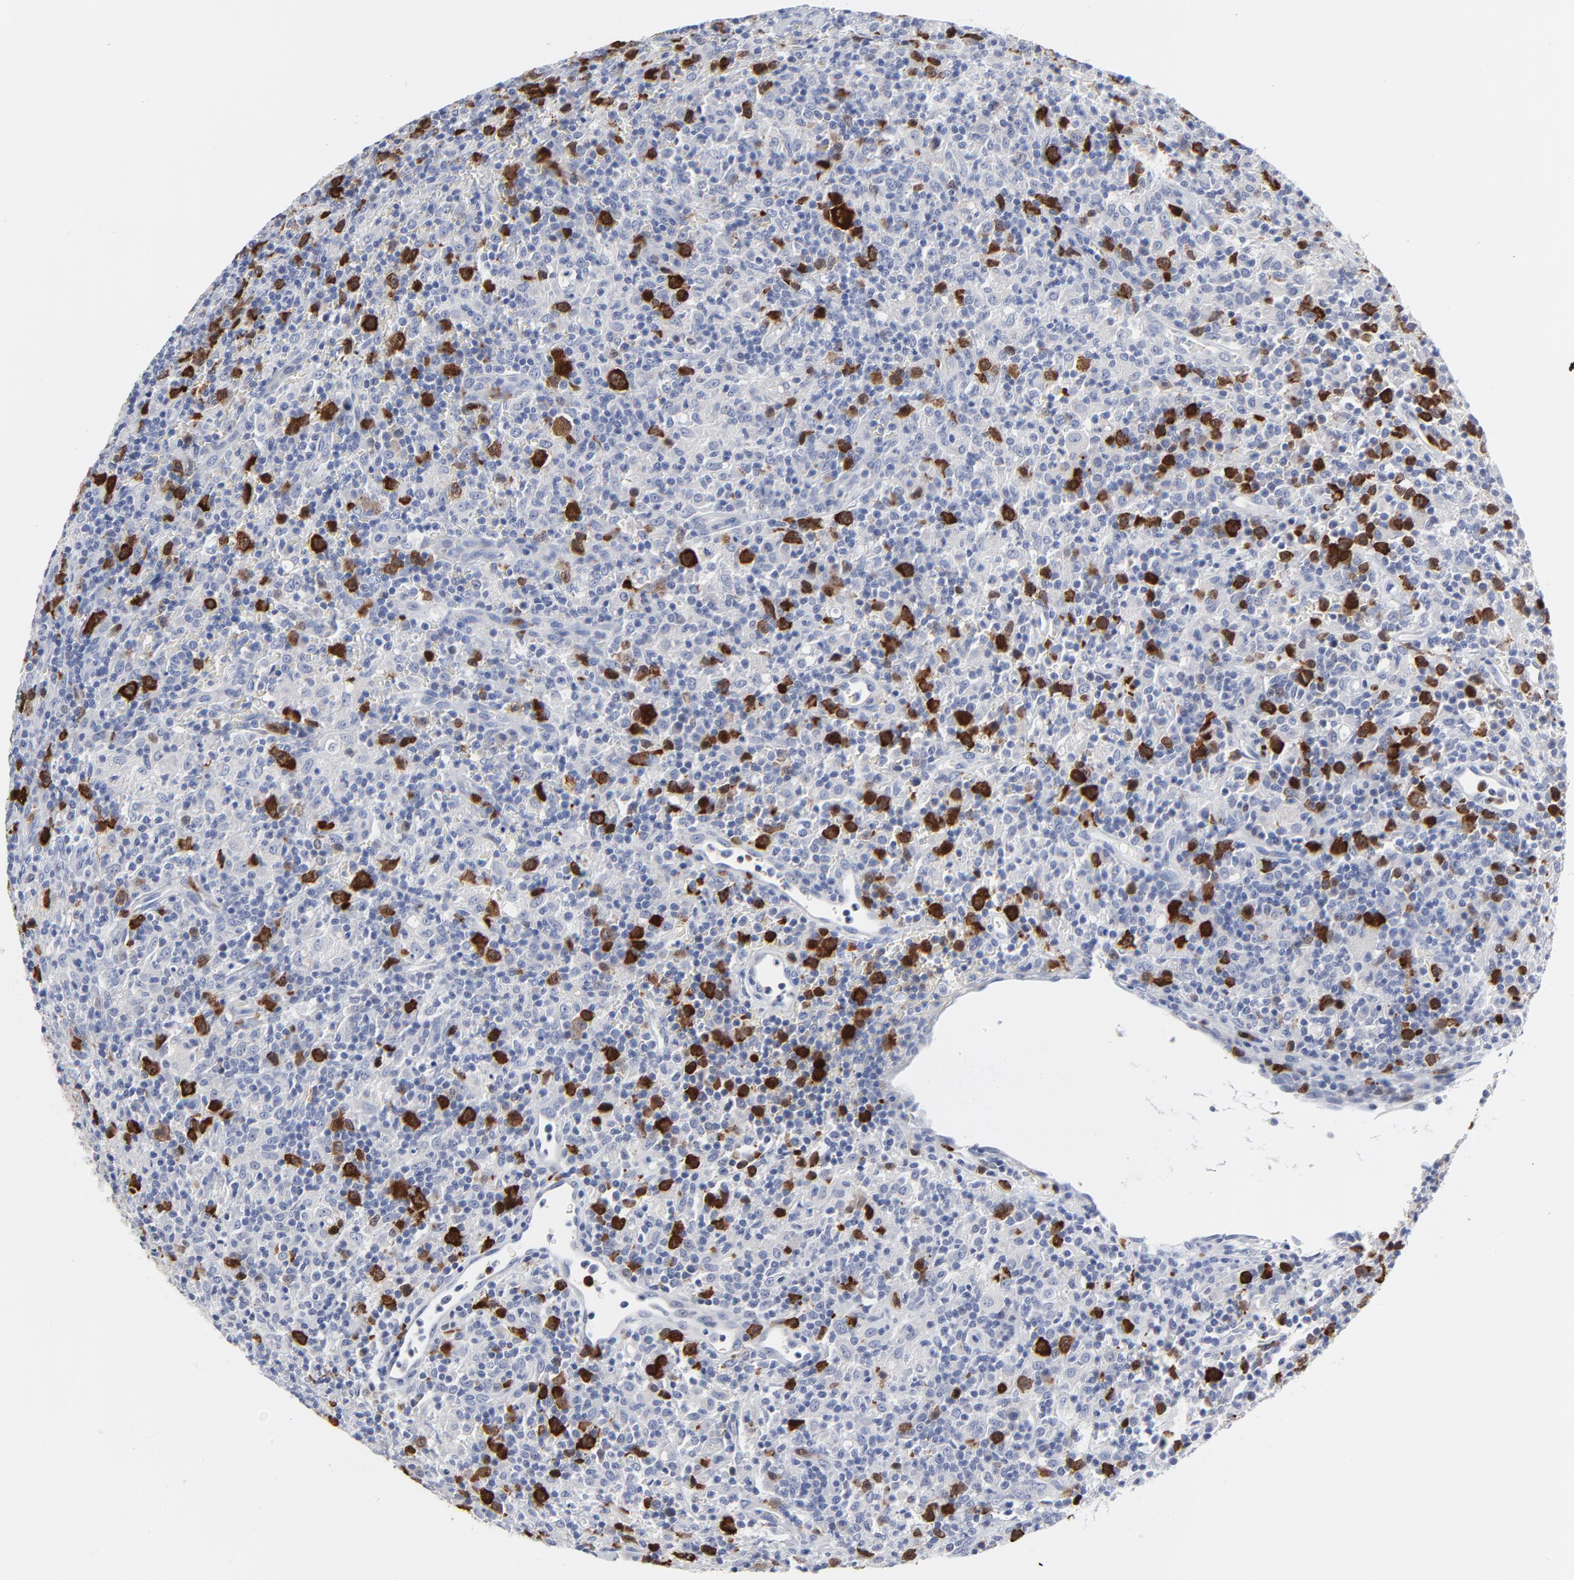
{"staining": {"intensity": "strong", "quantity": "<25%", "location": "cytoplasmic/membranous,nuclear"}, "tissue": "lymphoma", "cell_type": "Tumor cells", "image_type": "cancer", "snomed": [{"axis": "morphology", "description": "Hodgkin's disease, NOS"}, {"axis": "topography", "description": "Lymph node"}], "caption": "The histopathology image demonstrates staining of lymphoma, revealing strong cytoplasmic/membranous and nuclear protein positivity (brown color) within tumor cells. (DAB IHC, brown staining for protein, blue staining for nuclei).", "gene": "CDK1", "patient": {"sex": "male", "age": 65}}